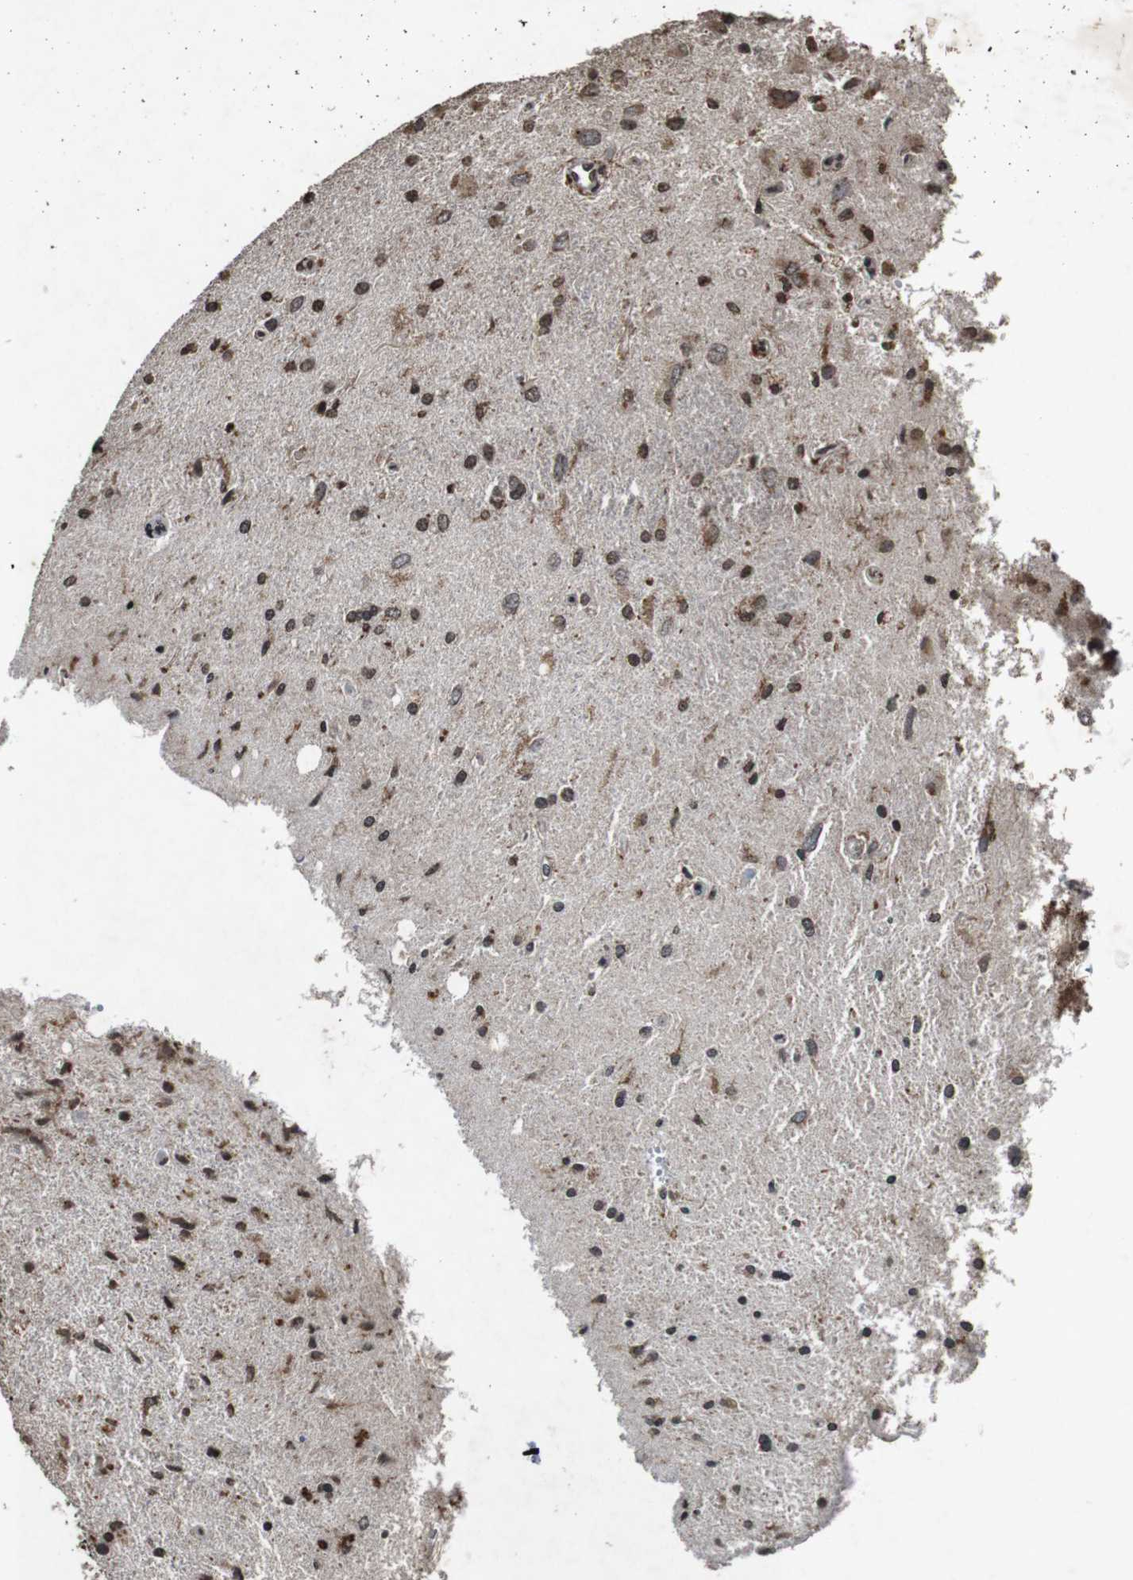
{"staining": {"intensity": "moderate", "quantity": "25%-75%", "location": "nuclear"}, "tissue": "glioma", "cell_type": "Tumor cells", "image_type": "cancer", "snomed": [{"axis": "morphology", "description": "Glioma, malignant, Low grade"}, {"axis": "topography", "description": "Brain"}], "caption": "Moderate nuclear expression is appreciated in about 25%-75% of tumor cells in glioma.", "gene": "SORL1", "patient": {"sex": "male", "age": 77}}